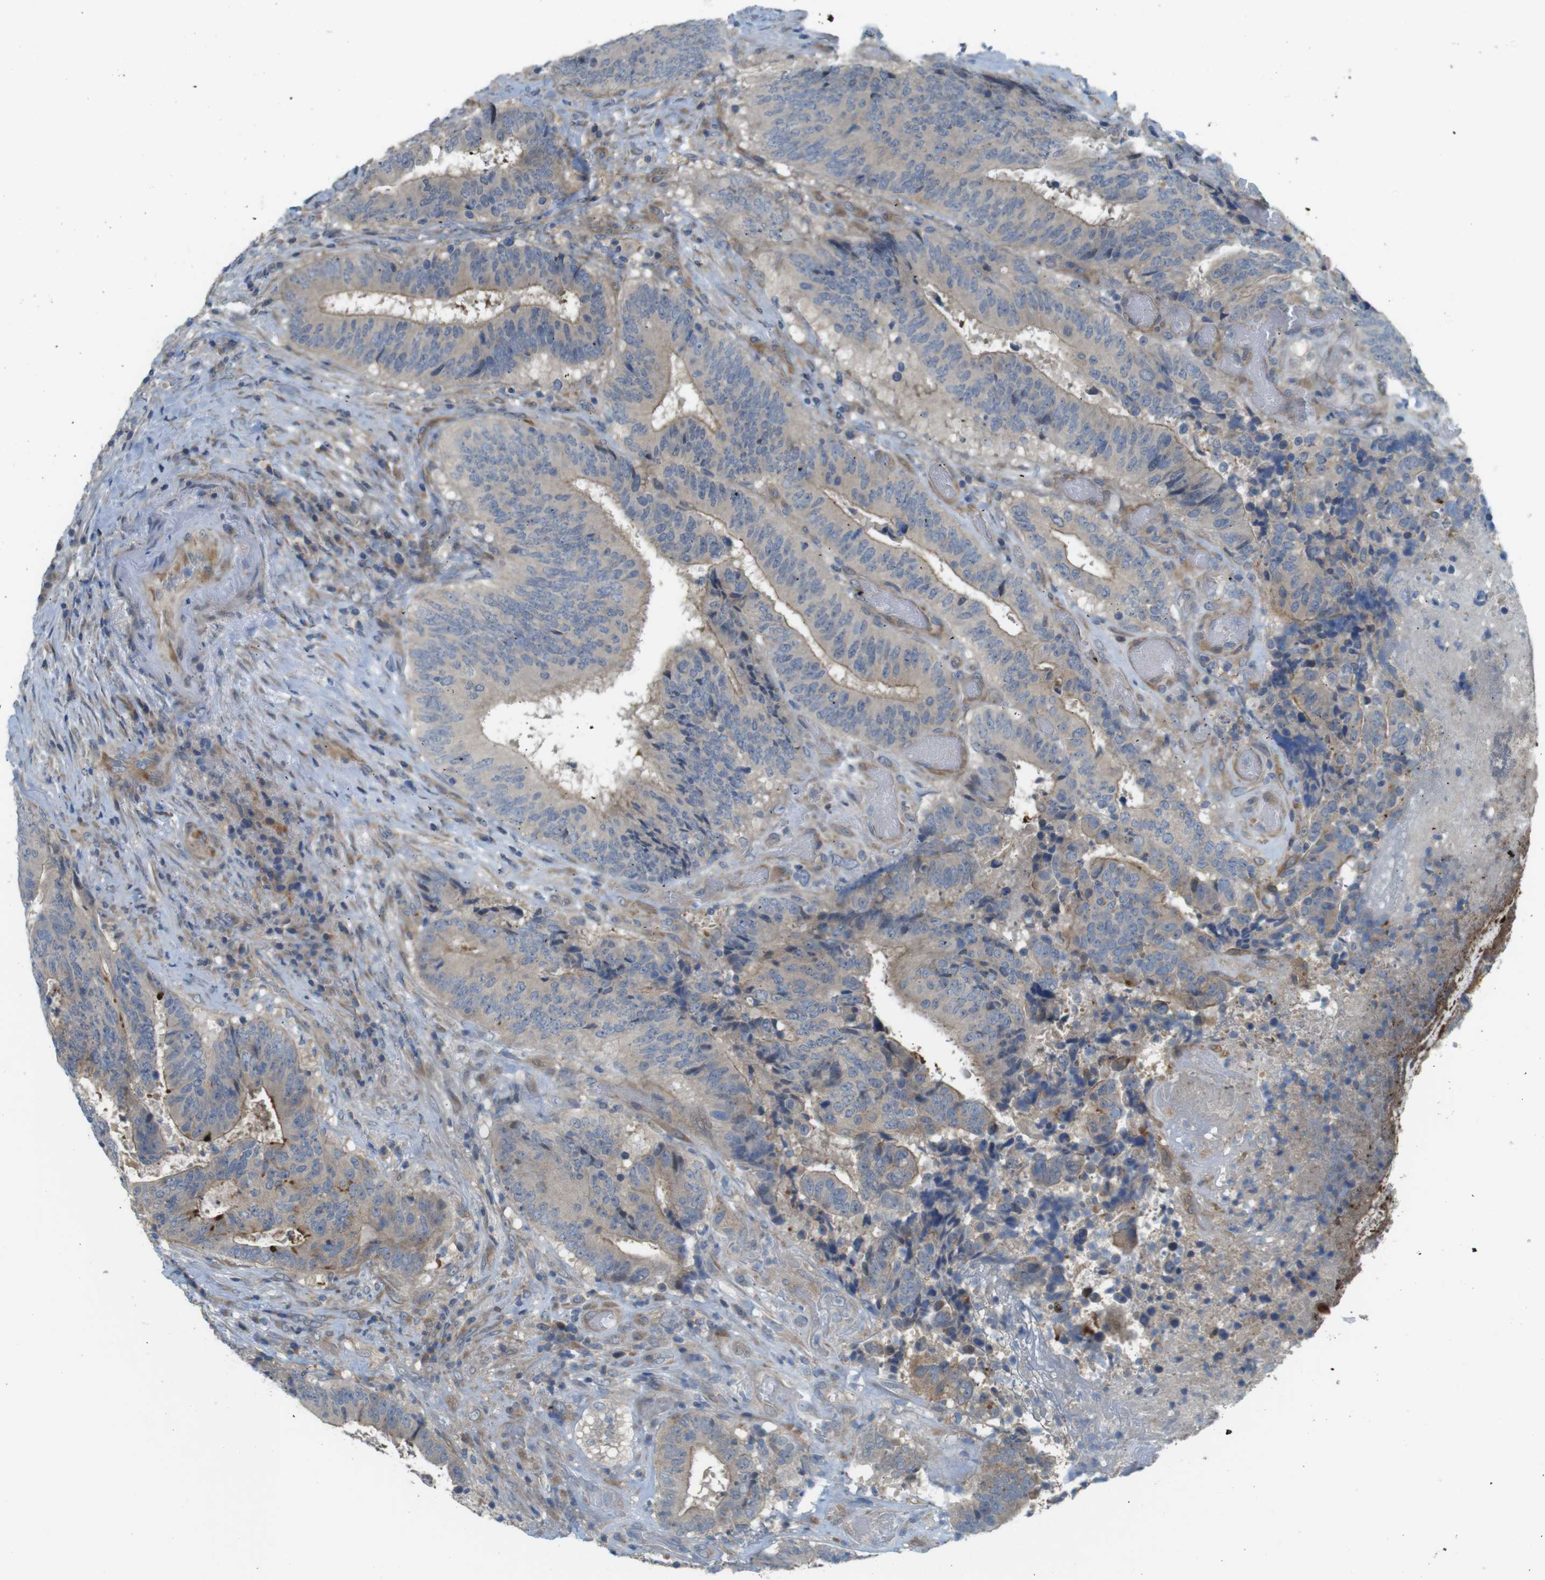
{"staining": {"intensity": "weak", "quantity": "25%-75%", "location": "cytoplasmic/membranous"}, "tissue": "colorectal cancer", "cell_type": "Tumor cells", "image_type": "cancer", "snomed": [{"axis": "morphology", "description": "Adenocarcinoma, NOS"}, {"axis": "topography", "description": "Rectum"}], "caption": "IHC histopathology image of adenocarcinoma (colorectal) stained for a protein (brown), which displays low levels of weak cytoplasmic/membranous expression in approximately 25%-75% of tumor cells.", "gene": "ABHD15", "patient": {"sex": "male", "age": 72}}